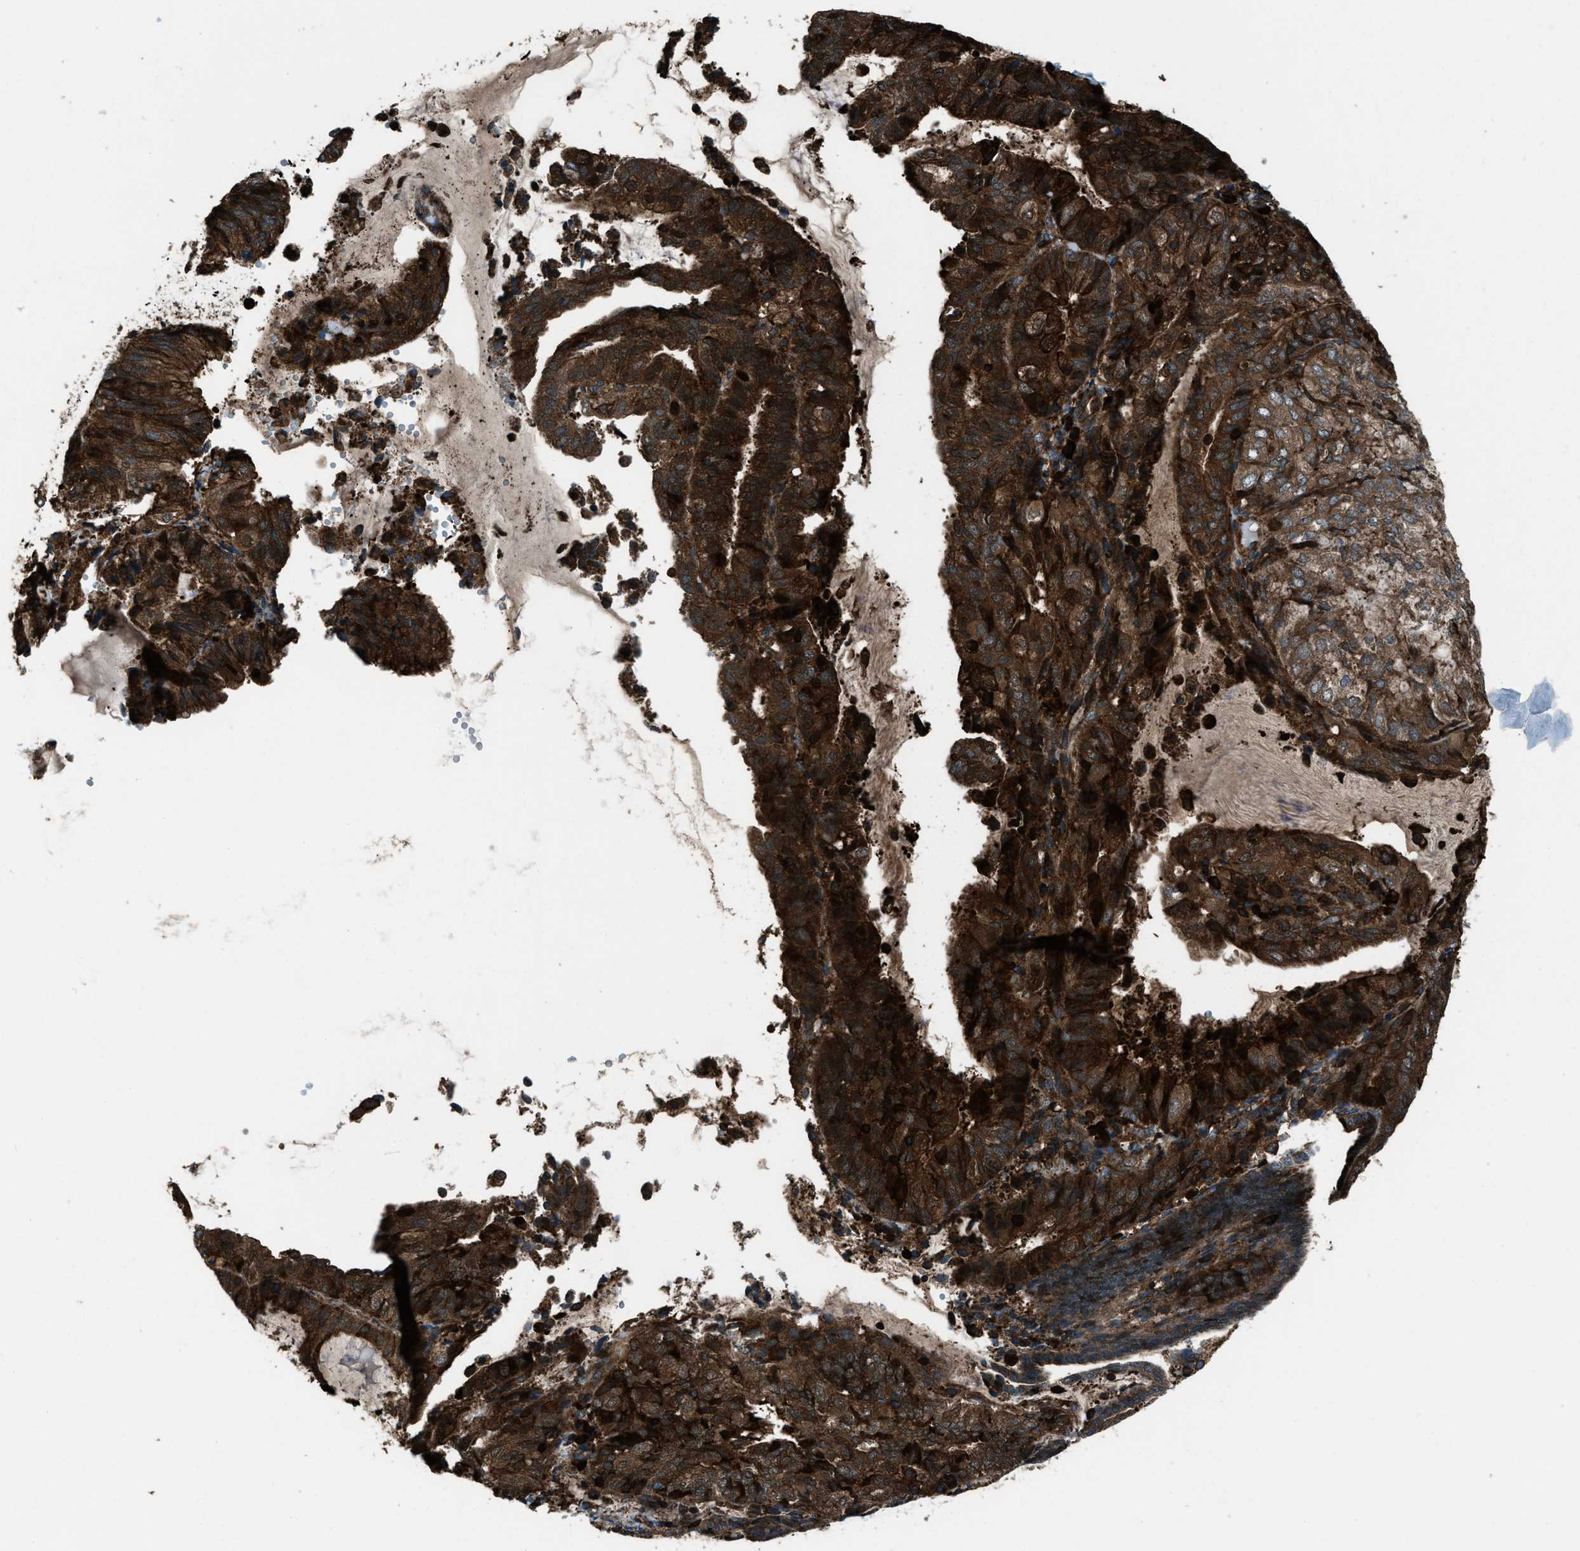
{"staining": {"intensity": "strong", "quantity": ">75%", "location": "cytoplasmic/membranous,nuclear"}, "tissue": "endometrial cancer", "cell_type": "Tumor cells", "image_type": "cancer", "snomed": [{"axis": "morphology", "description": "Adenocarcinoma, NOS"}, {"axis": "topography", "description": "Endometrium"}], "caption": "This photomicrograph exhibits immunohistochemistry (IHC) staining of adenocarcinoma (endometrial), with high strong cytoplasmic/membranous and nuclear positivity in about >75% of tumor cells.", "gene": "SNX30", "patient": {"sex": "female", "age": 81}}